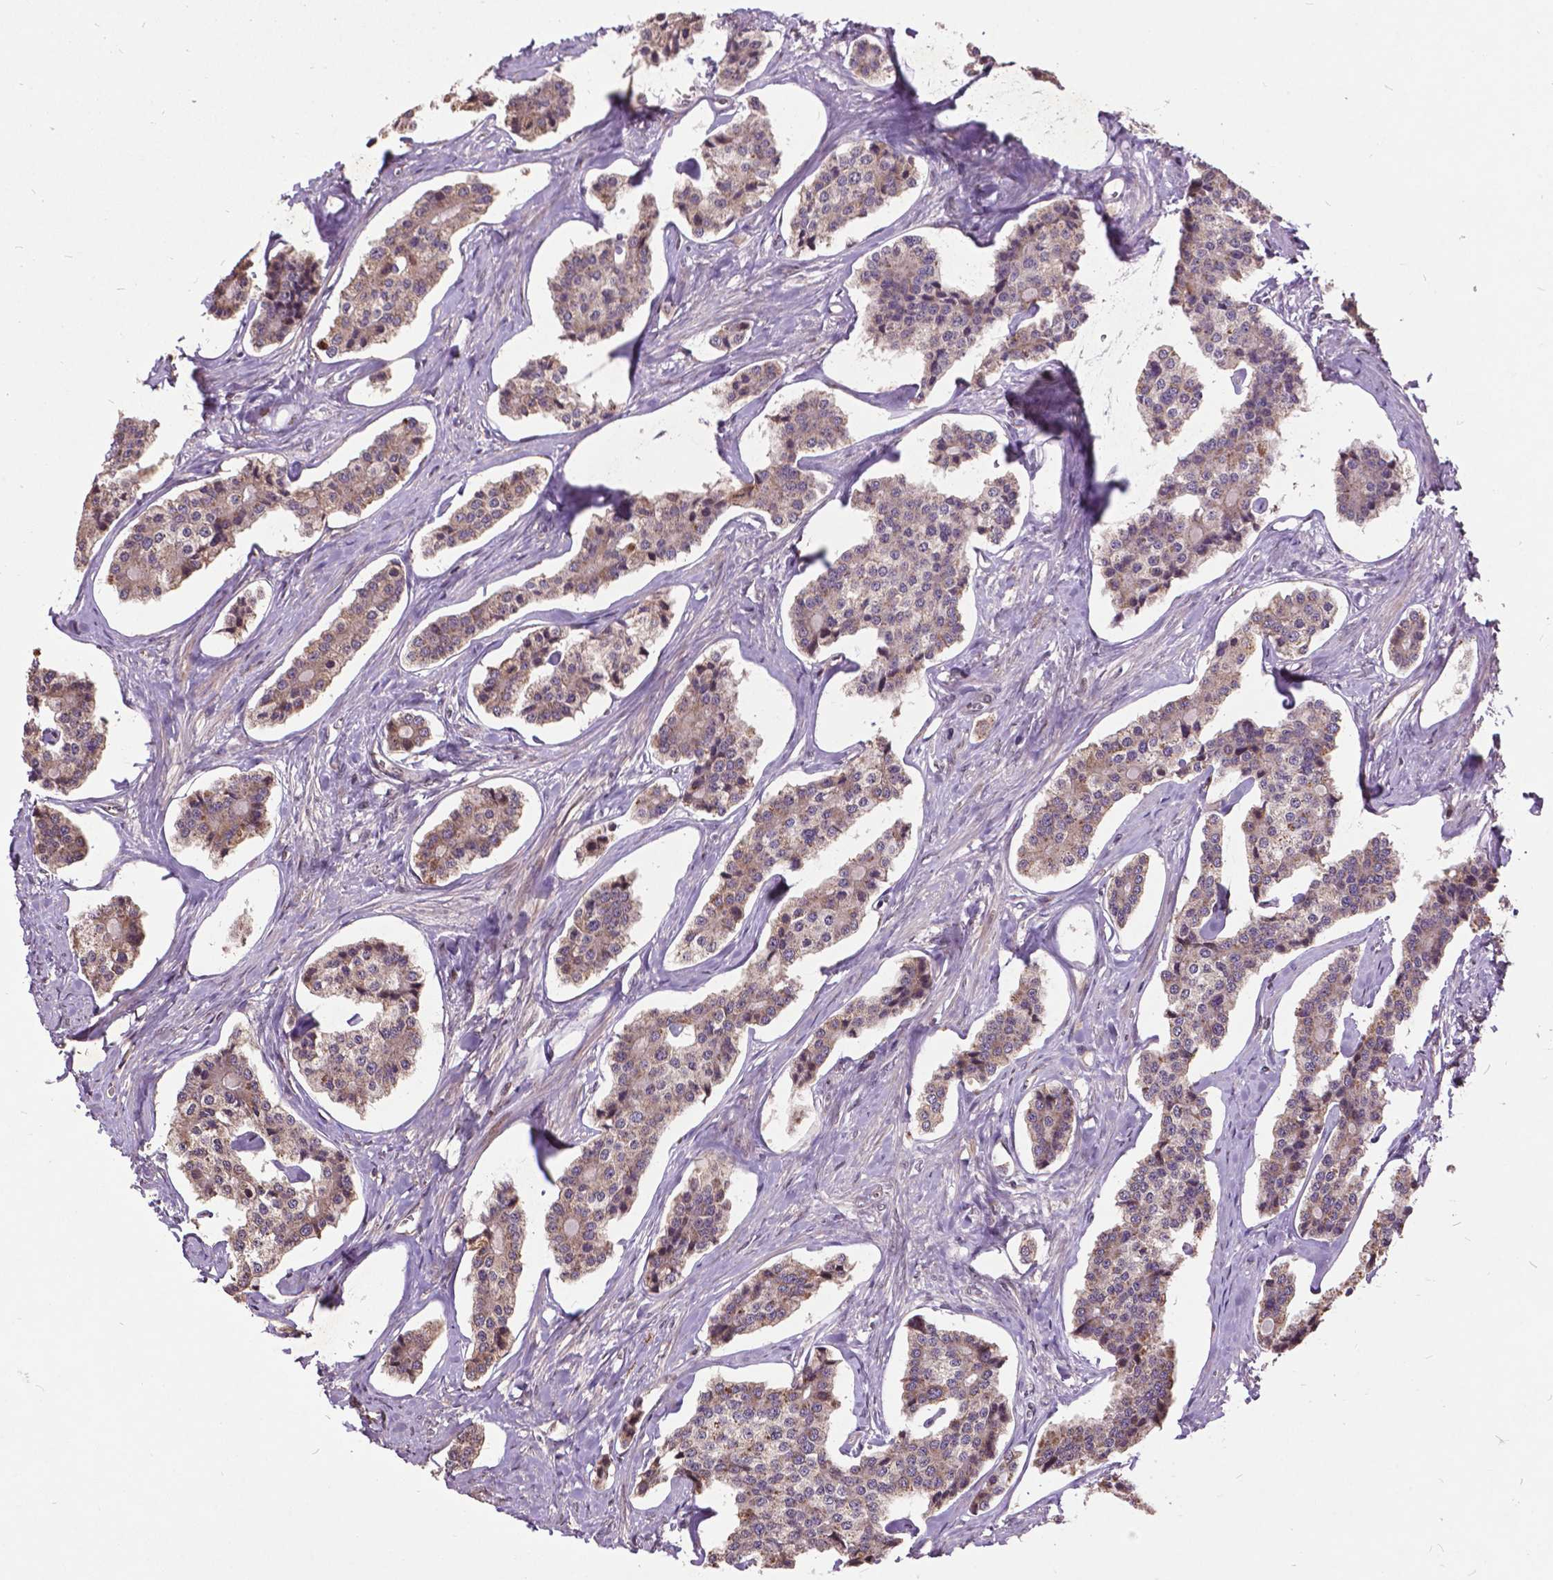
{"staining": {"intensity": "weak", "quantity": "25%-75%", "location": "cytoplasmic/membranous"}, "tissue": "carcinoid", "cell_type": "Tumor cells", "image_type": "cancer", "snomed": [{"axis": "morphology", "description": "Carcinoid, malignant, NOS"}, {"axis": "topography", "description": "Small intestine"}], "caption": "Brown immunohistochemical staining in human carcinoid (malignant) shows weak cytoplasmic/membranous positivity in approximately 25%-75% of tumor cells. (Stains: DAB (3,3'-diaminobenzidine) in brown, nuclei in blue, Microscopy: brightfield microscopy at high magnification).", "gene": "AP1S3", "patient": {"sex": "female", "age": 65}}